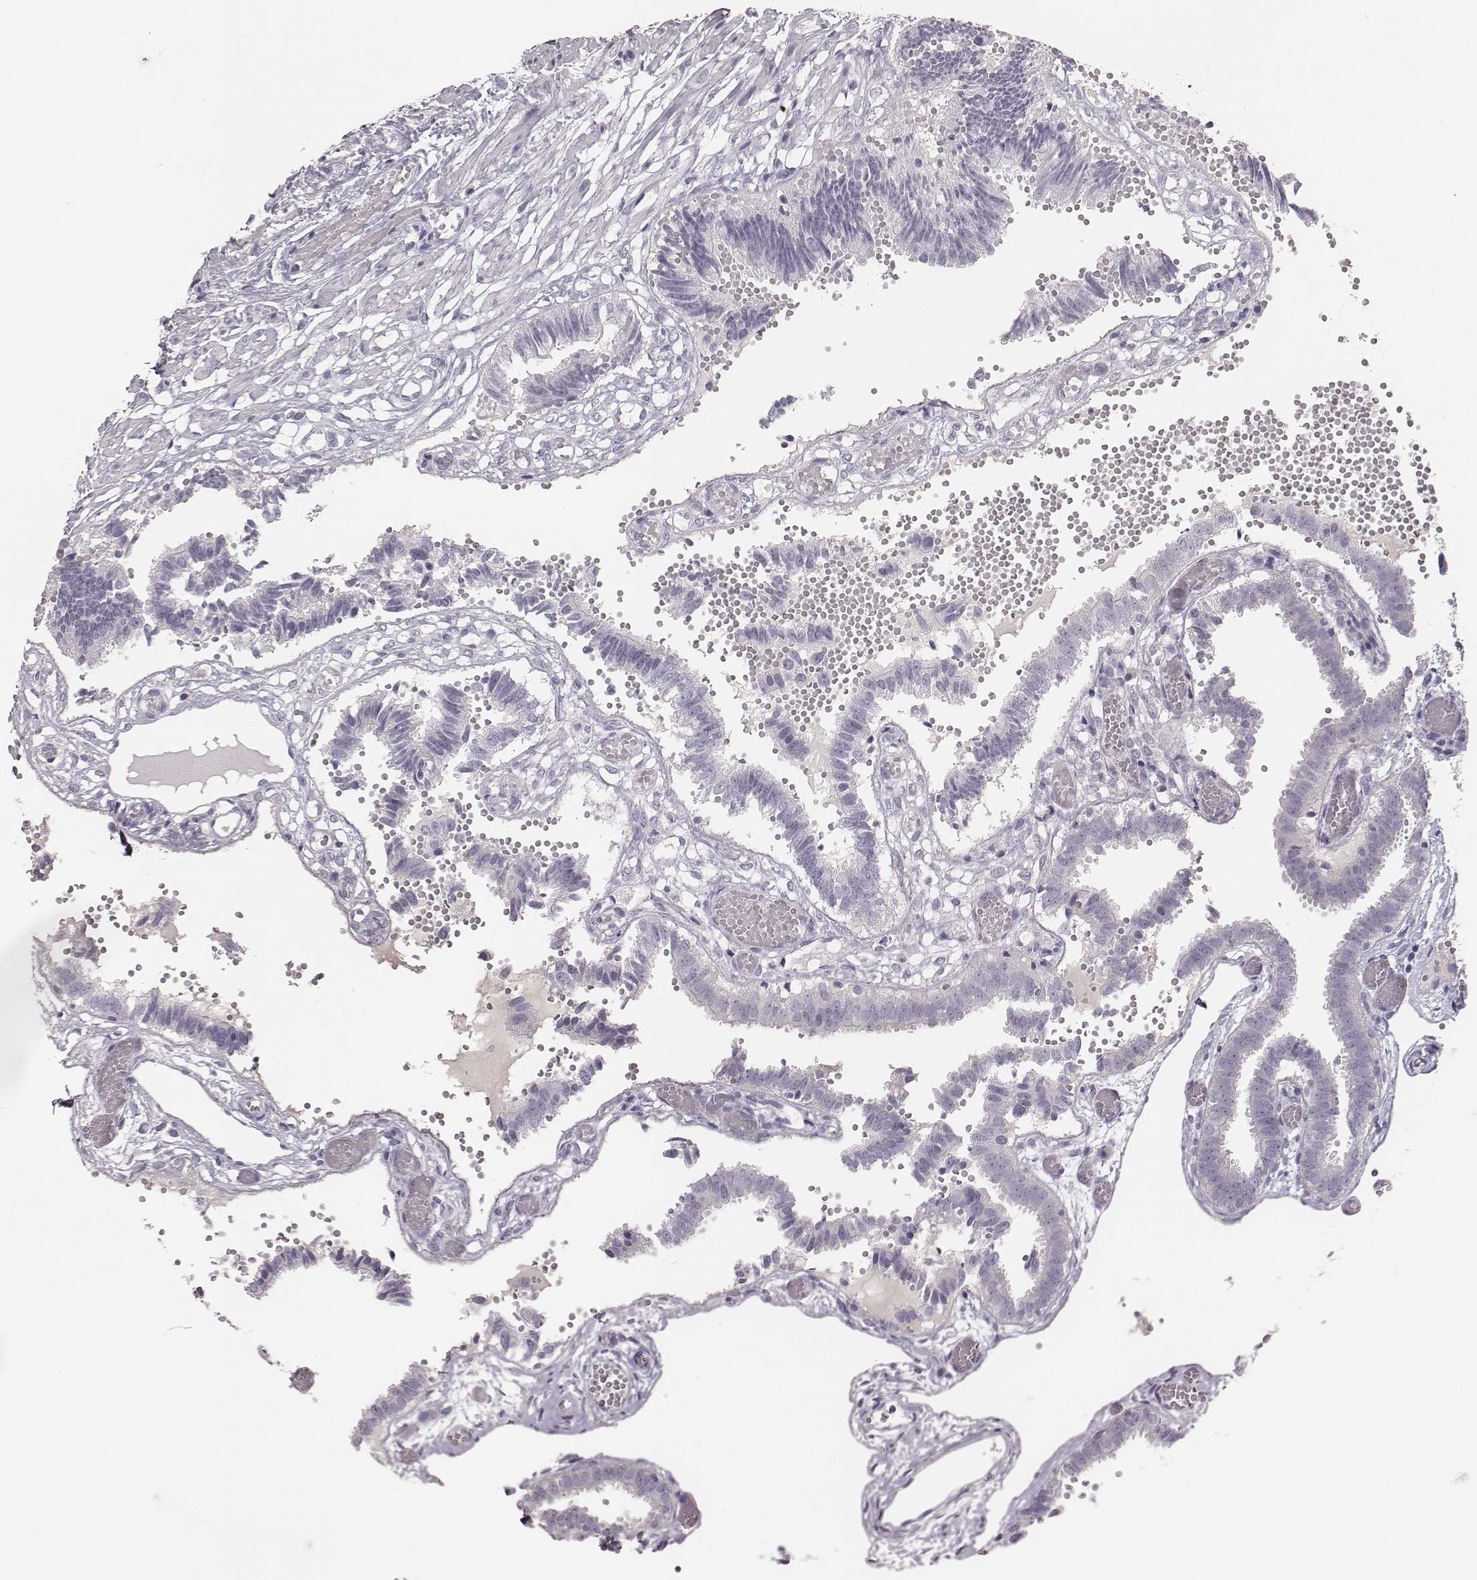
{"staining": {"intensity": "negative", "quantity": "none", "location": "none"}, "tissue": "fallopian tube", "cell_type": "Glandular cells", "image_type": "normal", "snomed": [{"axis": "morphology", "description": "Normal tissue, NOS"}, {"axis": "topography", "description": "Fallopian tube"}], "caption": "A photomicrograph of fallopian tube stained for a protein exhibits no brown staining in glandular cells.", "gene": "MYH6", "patient": {"sex": "female", "age": 37}}